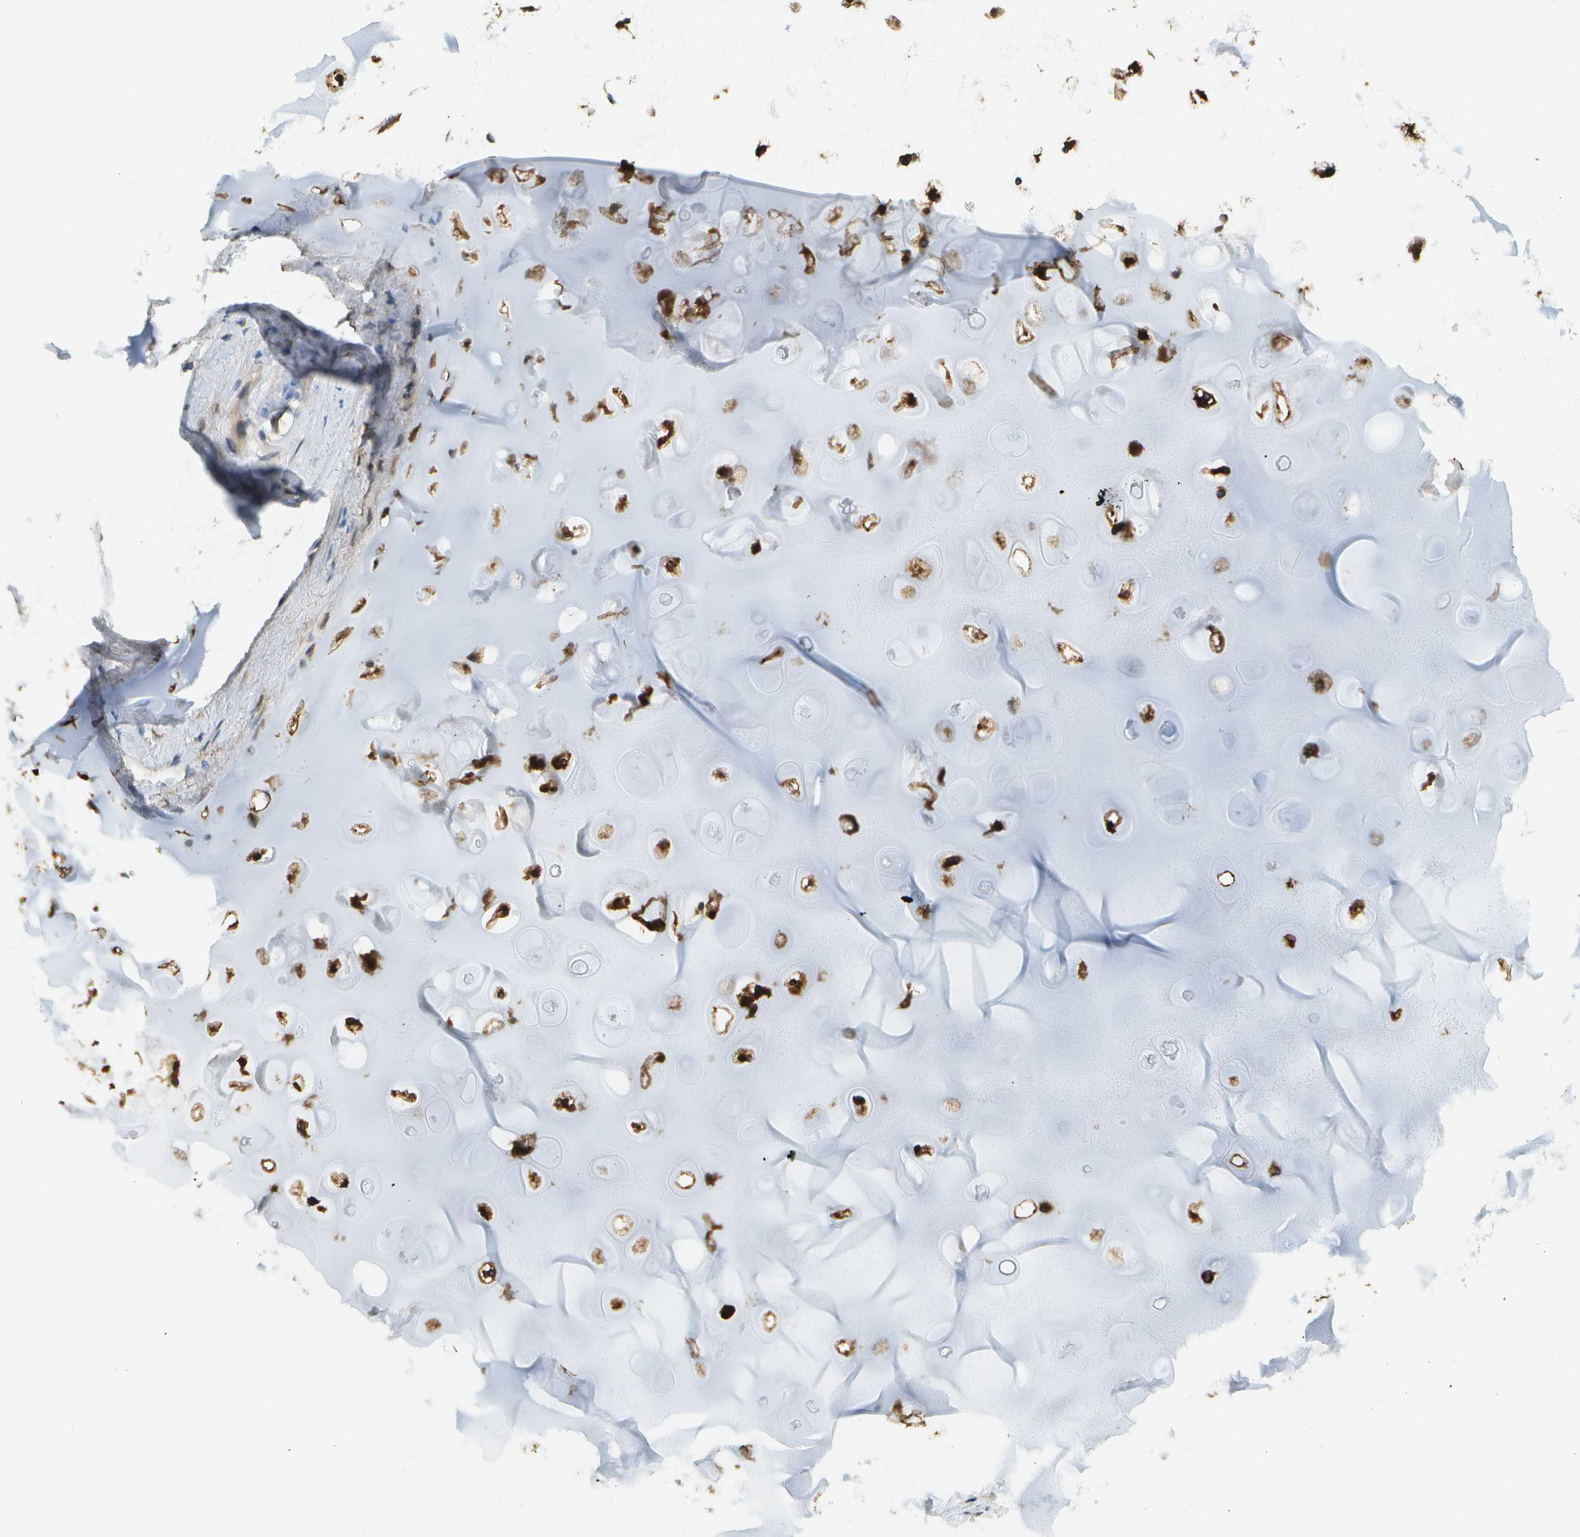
{"staining": {"intensity": "moderate", "quantity": "25%-75%", "location": "cytoplasmic/membranous"}, "tissue": "bronchus", "cell_type": "Respiratory epithelial cells", "image_type": "normal", "snomed": [{"axis": "morphology", "description": "Normal tissue, NOS"}, {"axis": "morphology", "description": "Inflammation, NOS"}, {"axis": "topography", "description": "Cartilage tissue"}, {"axis": "topography", "description": "Bronchus"}], "caption": "Benign bronchus demonstrates moderate cytoplasmic/membranous positivity in about 25%-75% of respiratory epithelial cells.", "gene": "CDH23", "patient": {"sex": "male", "age": 77}}